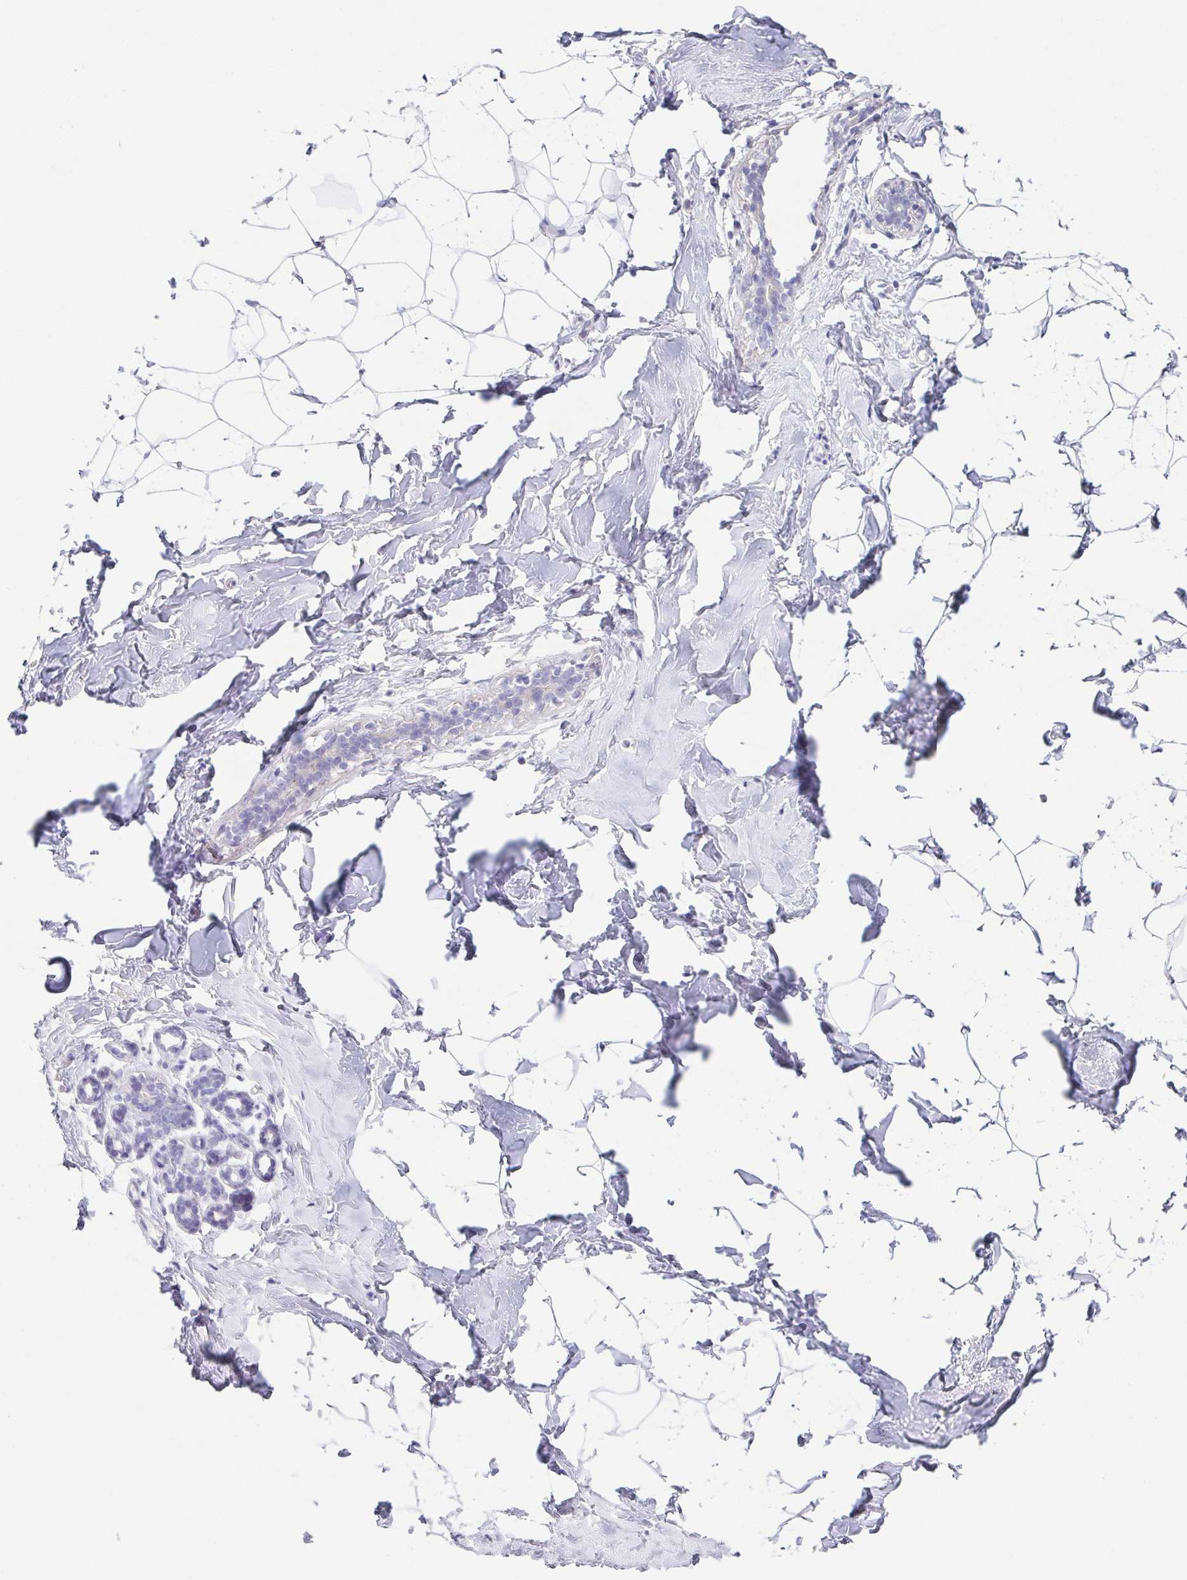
{"staining": {"intensity": "negative", "quantity": "none", "location": "none"}, "tissue": "breast", "cell_type": "Adipocytes", "image_type": "normal", "snomed": [{"axis": "morphology", "description": "Normal tissue, NOS"}, {"axis": "topography", "description": "Breast"}], "caption": "This is an immunohistochemistry (IHC) image of benign human breast. There is no staining in adipocytes.", "gene": "HAPLN2", "patient": {"sex": "female", "age": 32}}